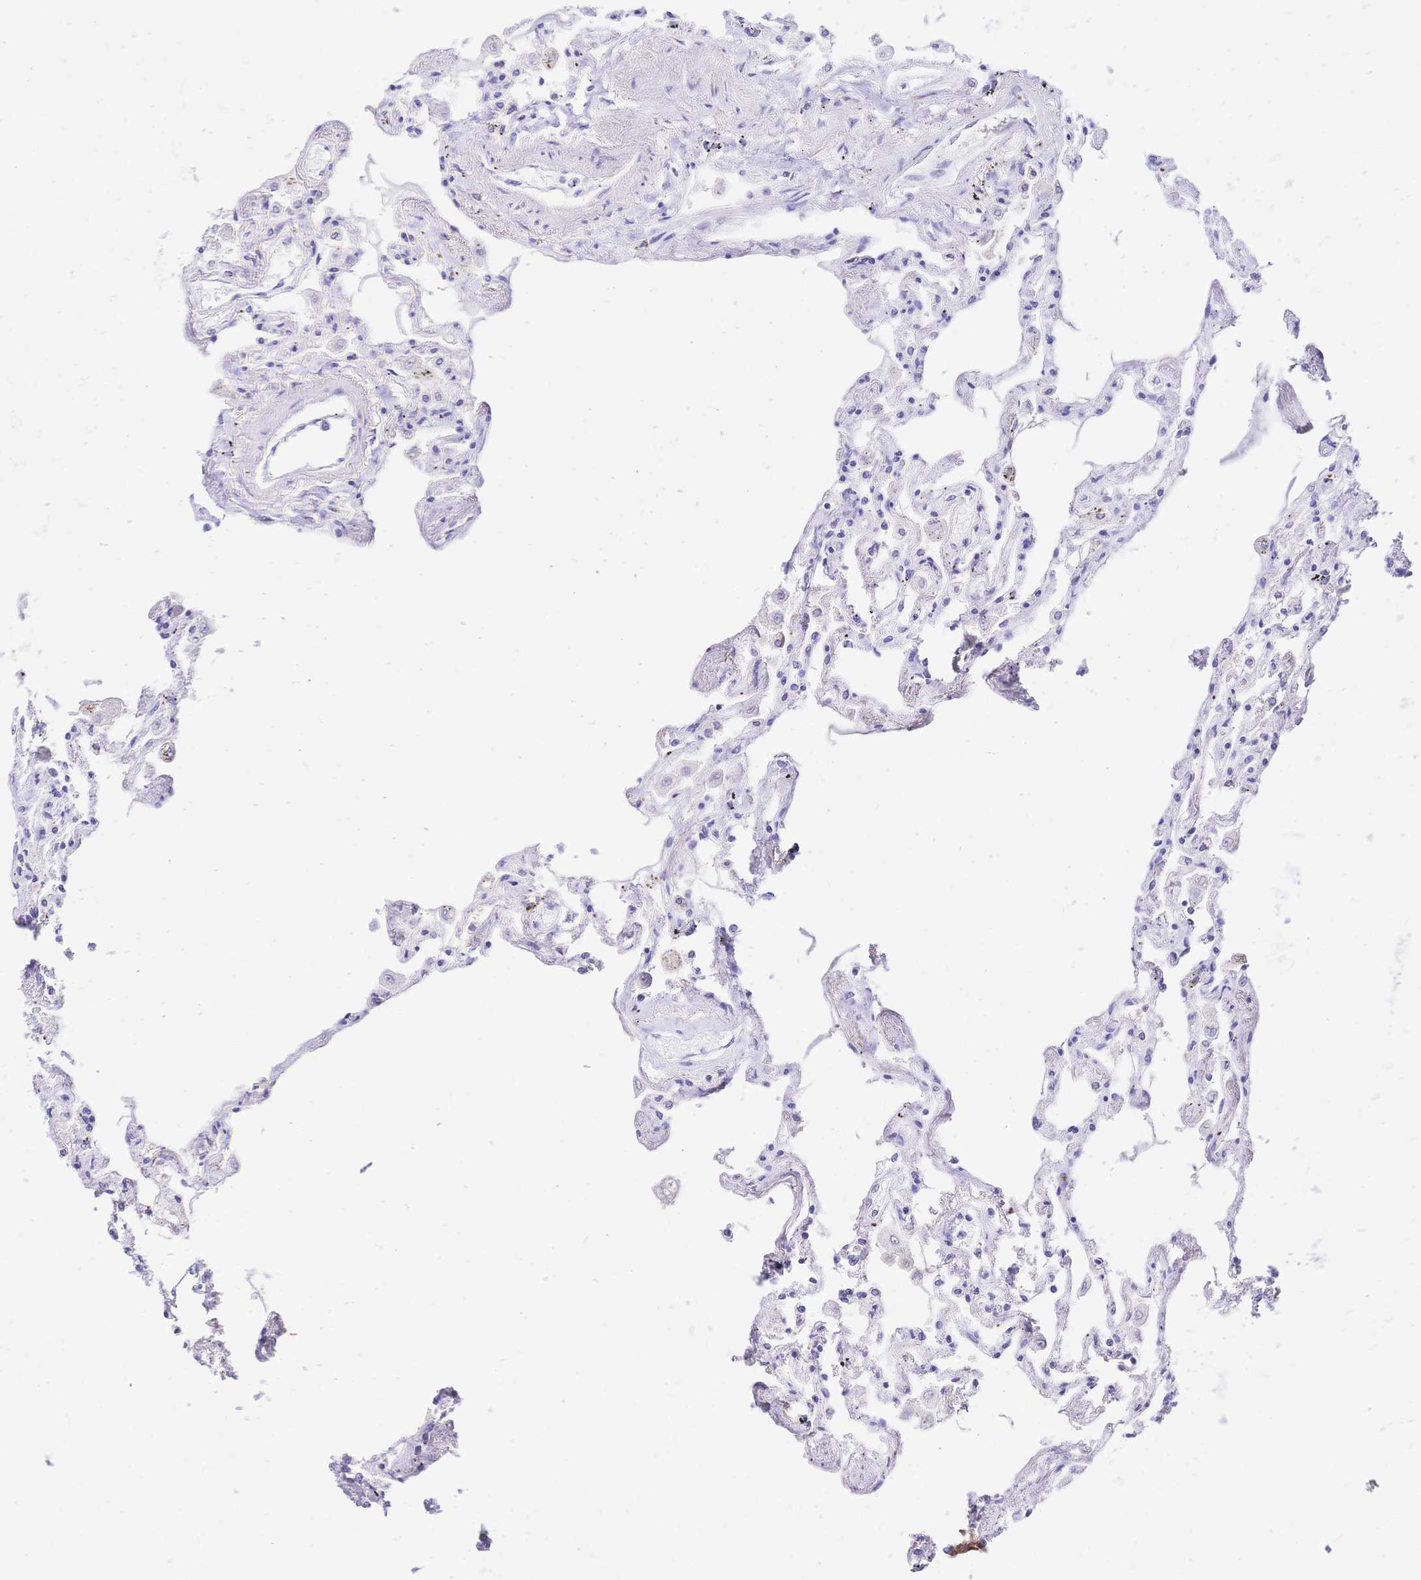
{"staining": {"intensity": "moderate", "quantity": "<25%", "location": "cytoplasmic/membranous"}, "tissue": "lung", "cell_type": "Alveolar cells", "image_type": "normal", "snomed": [{"axis": "morphology", "description": "Normal tissue, NOS"}, {"axis": "morphology", "description": "Adenocarcinoma, NOS"}, {"axis": "topography", "description": "Cartilage tissue"}, {"axis": "topography", "description": "Lung"}], "caption": "Lung stained with DAB (3,3'-diaminobenzidine) immunohistochemistry demonstrates low levels of moderate cytoplasmic/membranous positivity in about <25% of alveolar cells.", "gene": "CLEC18A", "patient": {"sex": "female", "age": 67}}